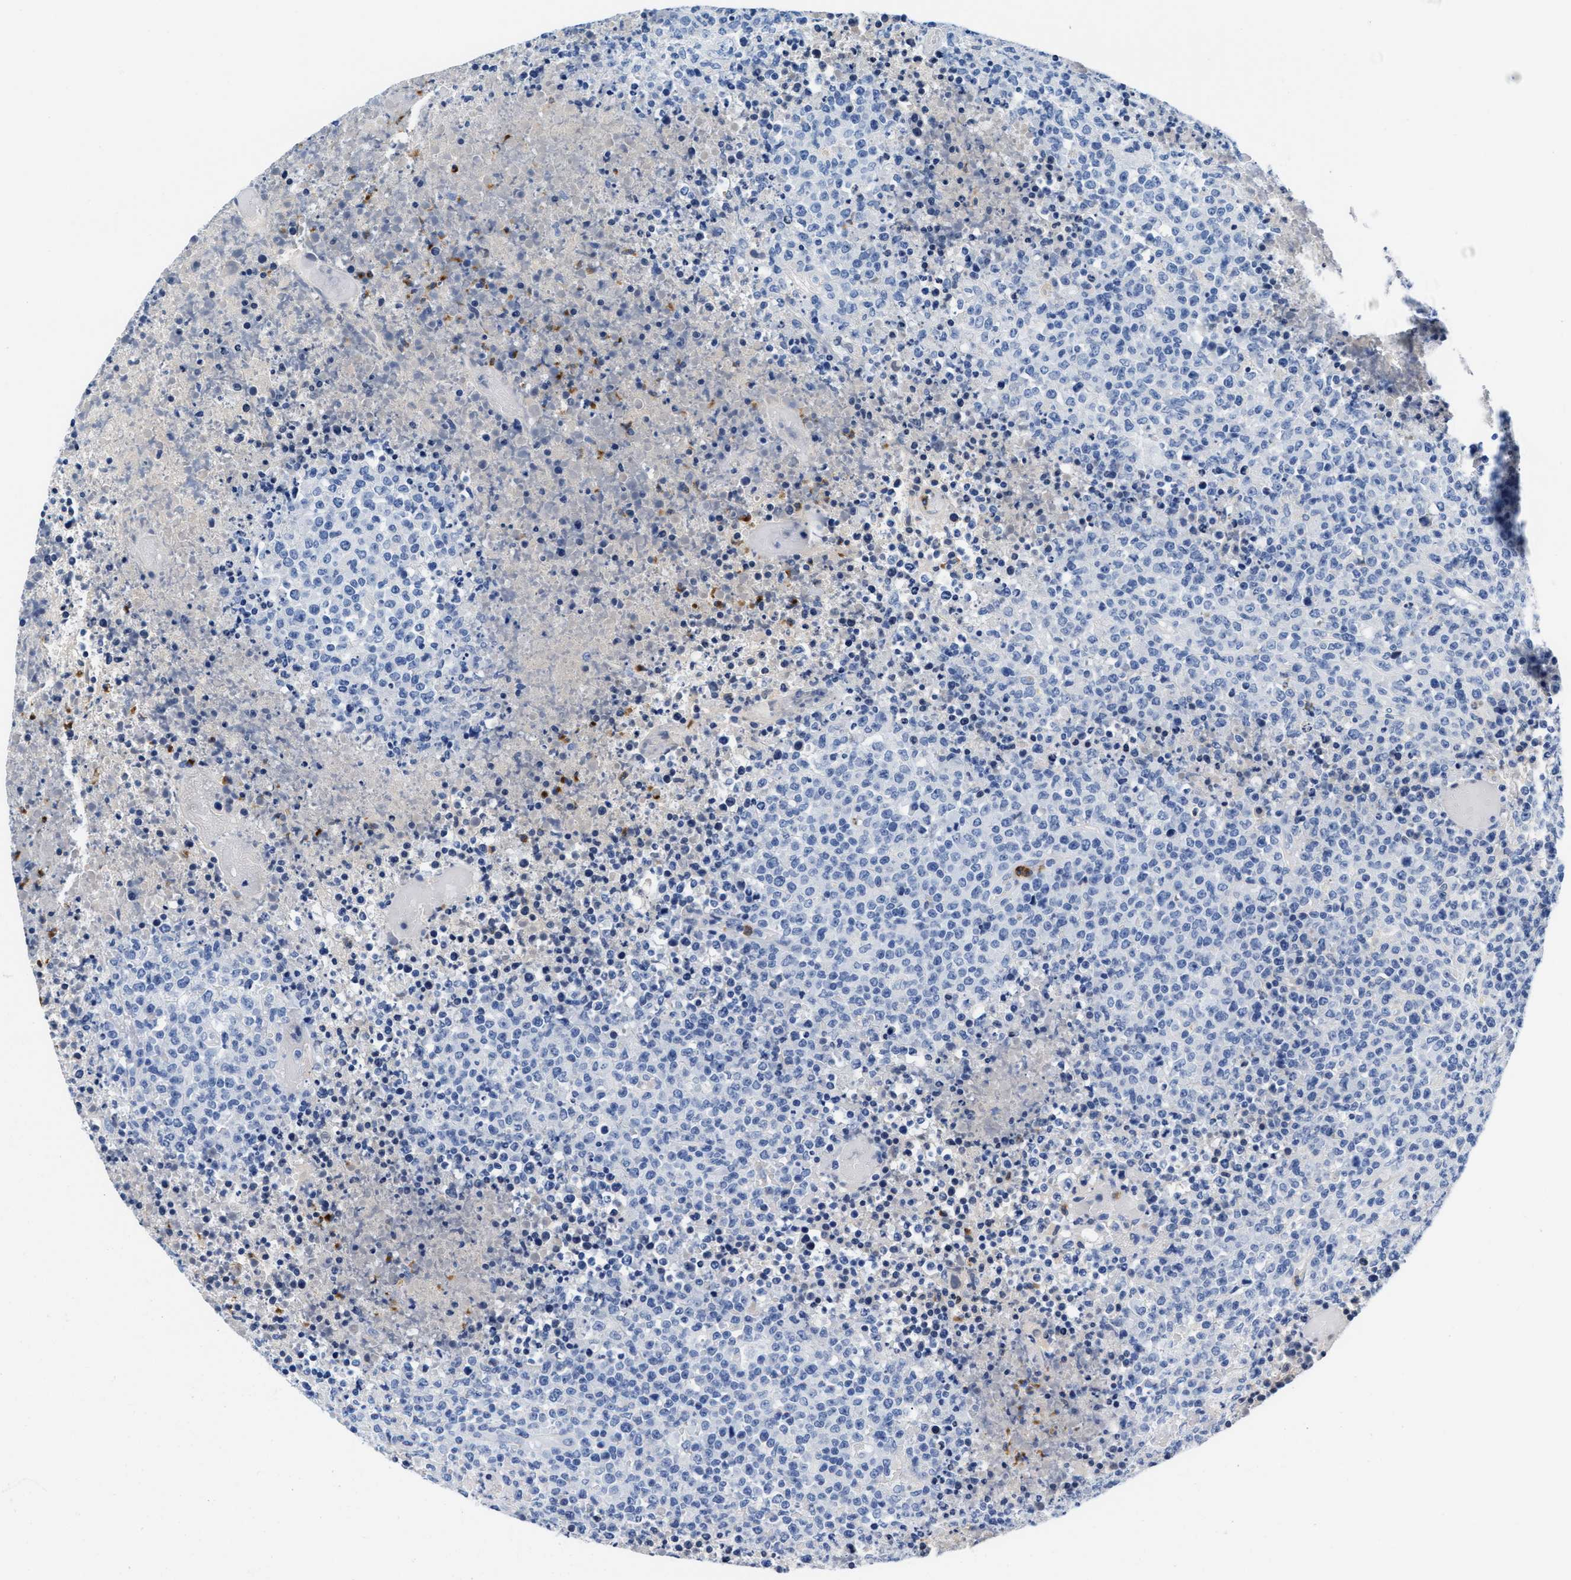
{"staining": {"intensity": "negative", "quantity": "none", "location": "none"}, "tissue": "lymphoma", "cell_type": "Tumor cells", "image_type": "cancer", "snomed": [{"axis": "morphology", "description": "Malignant lymphoma, non-Hodgkin's type, High grade"}, {"axis": "topography", "description": "Lymph node"}], "caption": "Tumor cells are negative for brown protein staining in high-grade malignant lymphoma, non-Hodgkin's type. The staining was performed using DAB (3,3'-diaminobenzidine) to visualize the protein expression in brown, while the nuclei were stained in blue with hematoxylin (Magnification: 20x).", "gene": "MMP8", "patient": {"sex": "male", "age": 13}}